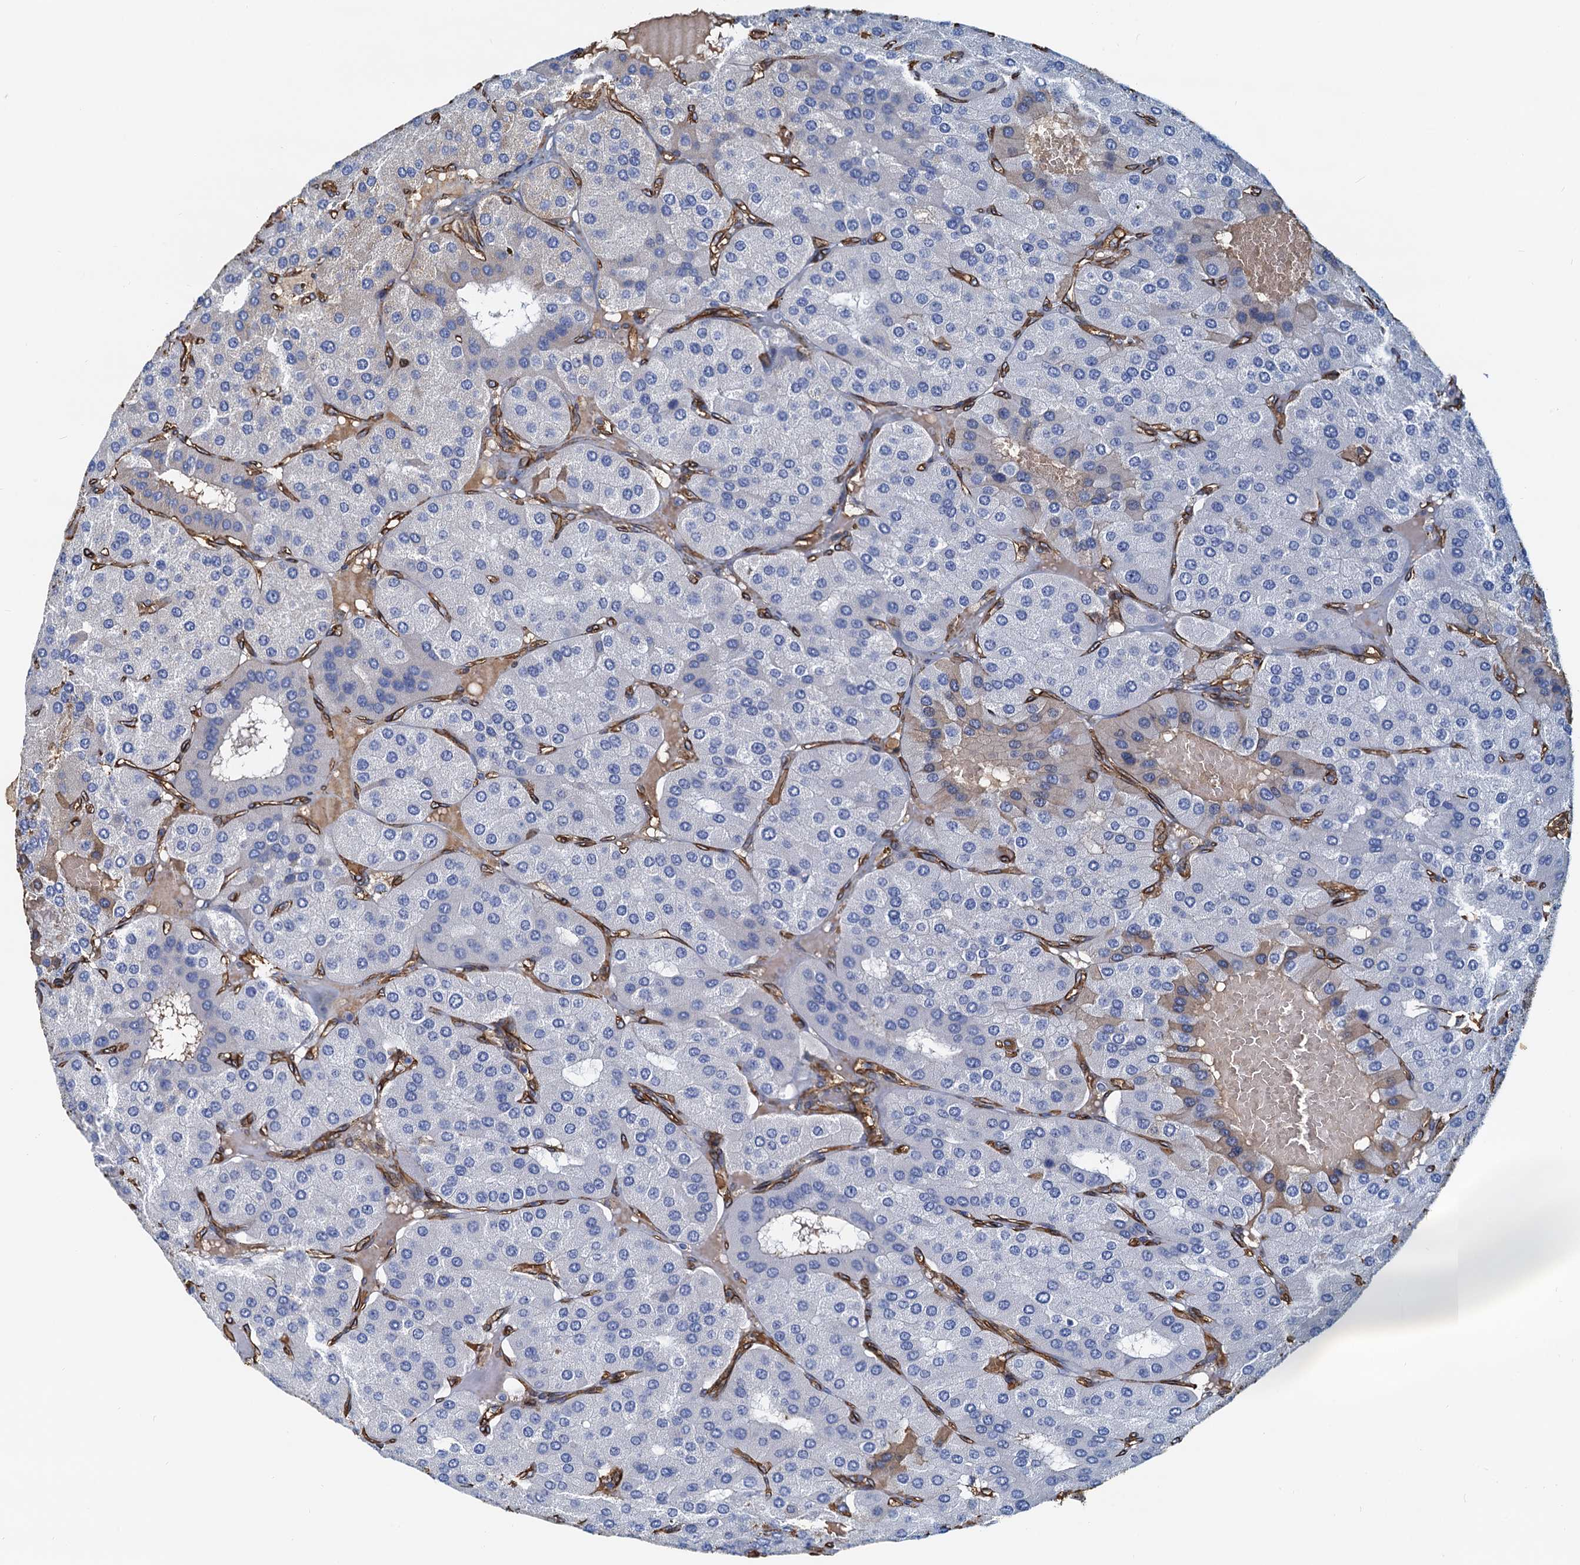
{"staining": {"intensity": "negative", "quantity": "none", "location": "none"}, "tissue": "parathyroid gland", "cell_type": "Glandular cells", "image_type": "normal", "snomed": [{"axis": "morphology", "description": "Normal tissue, NOS"}, {"axis": "morphology", "description": "Adenoma, NOS"}, {"axis": "topography", "description": "Parathyroid gland"}], "caption": "This is a image of immunohistochemistry staining of unremarkable parathyroid gland, which shows no expression in glandular cells.", "gene": "DGKG", "patient": {"sex": "female", "age": 86}}